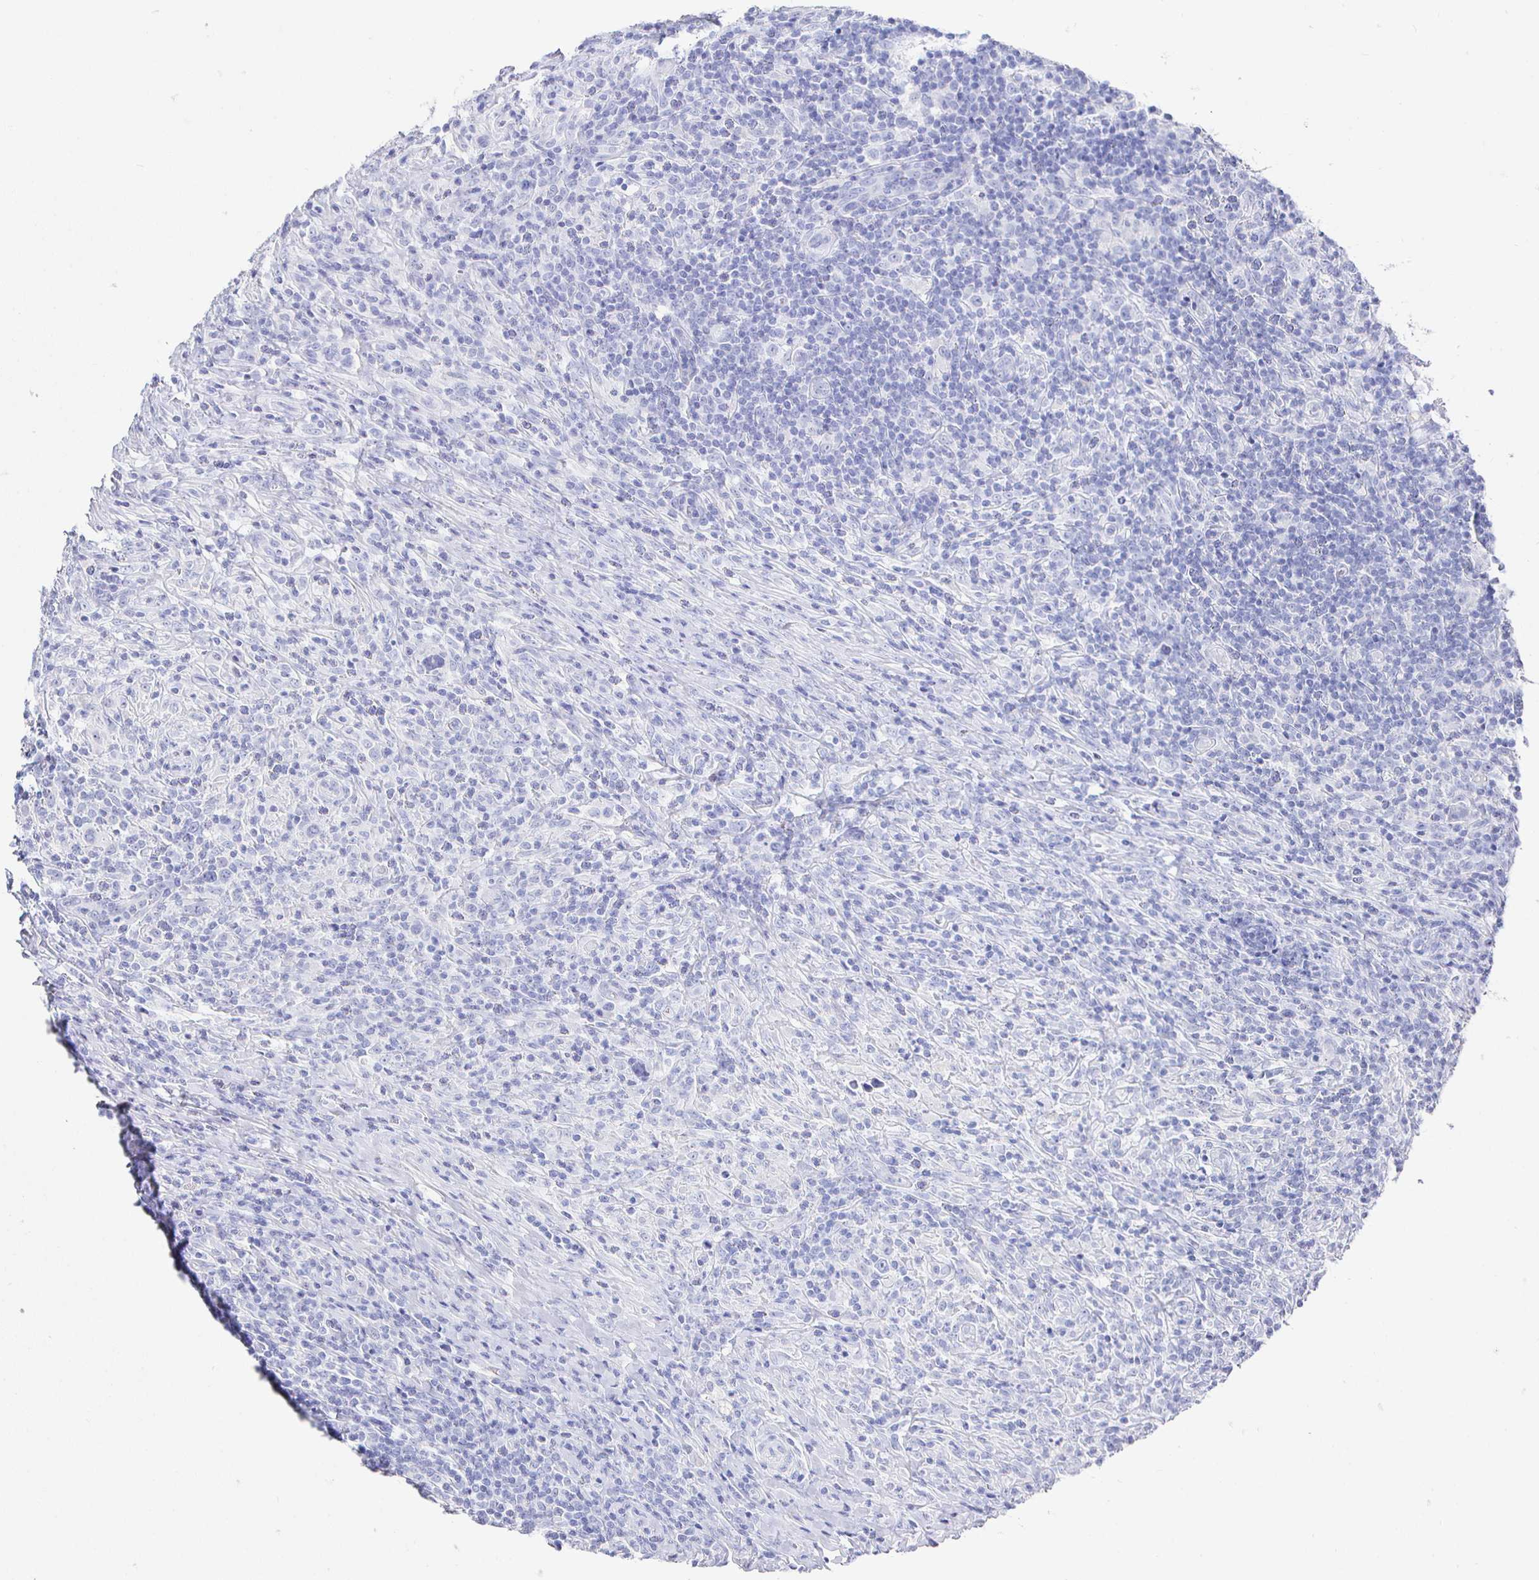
{"staining": {"intensity": "negative", "quantity": "none", "location": "none"}, "tissue": "lymphoma", "cell_type": "Tumor cells", "image_type": "cancer", "snomed": [{"axis": "morphology", "description": "Hodgkin's disease, NOS"}, {"axis": "topography", "description": "Lymph node"}], "caption": "DAB (3,3'-diaminobenzidine) immunohistochemical staining of human lymphoma exhibits no significant positivity in tumor cells.", "gene": "CLCA1", "patient": {"sex": "female", "age": 18}}